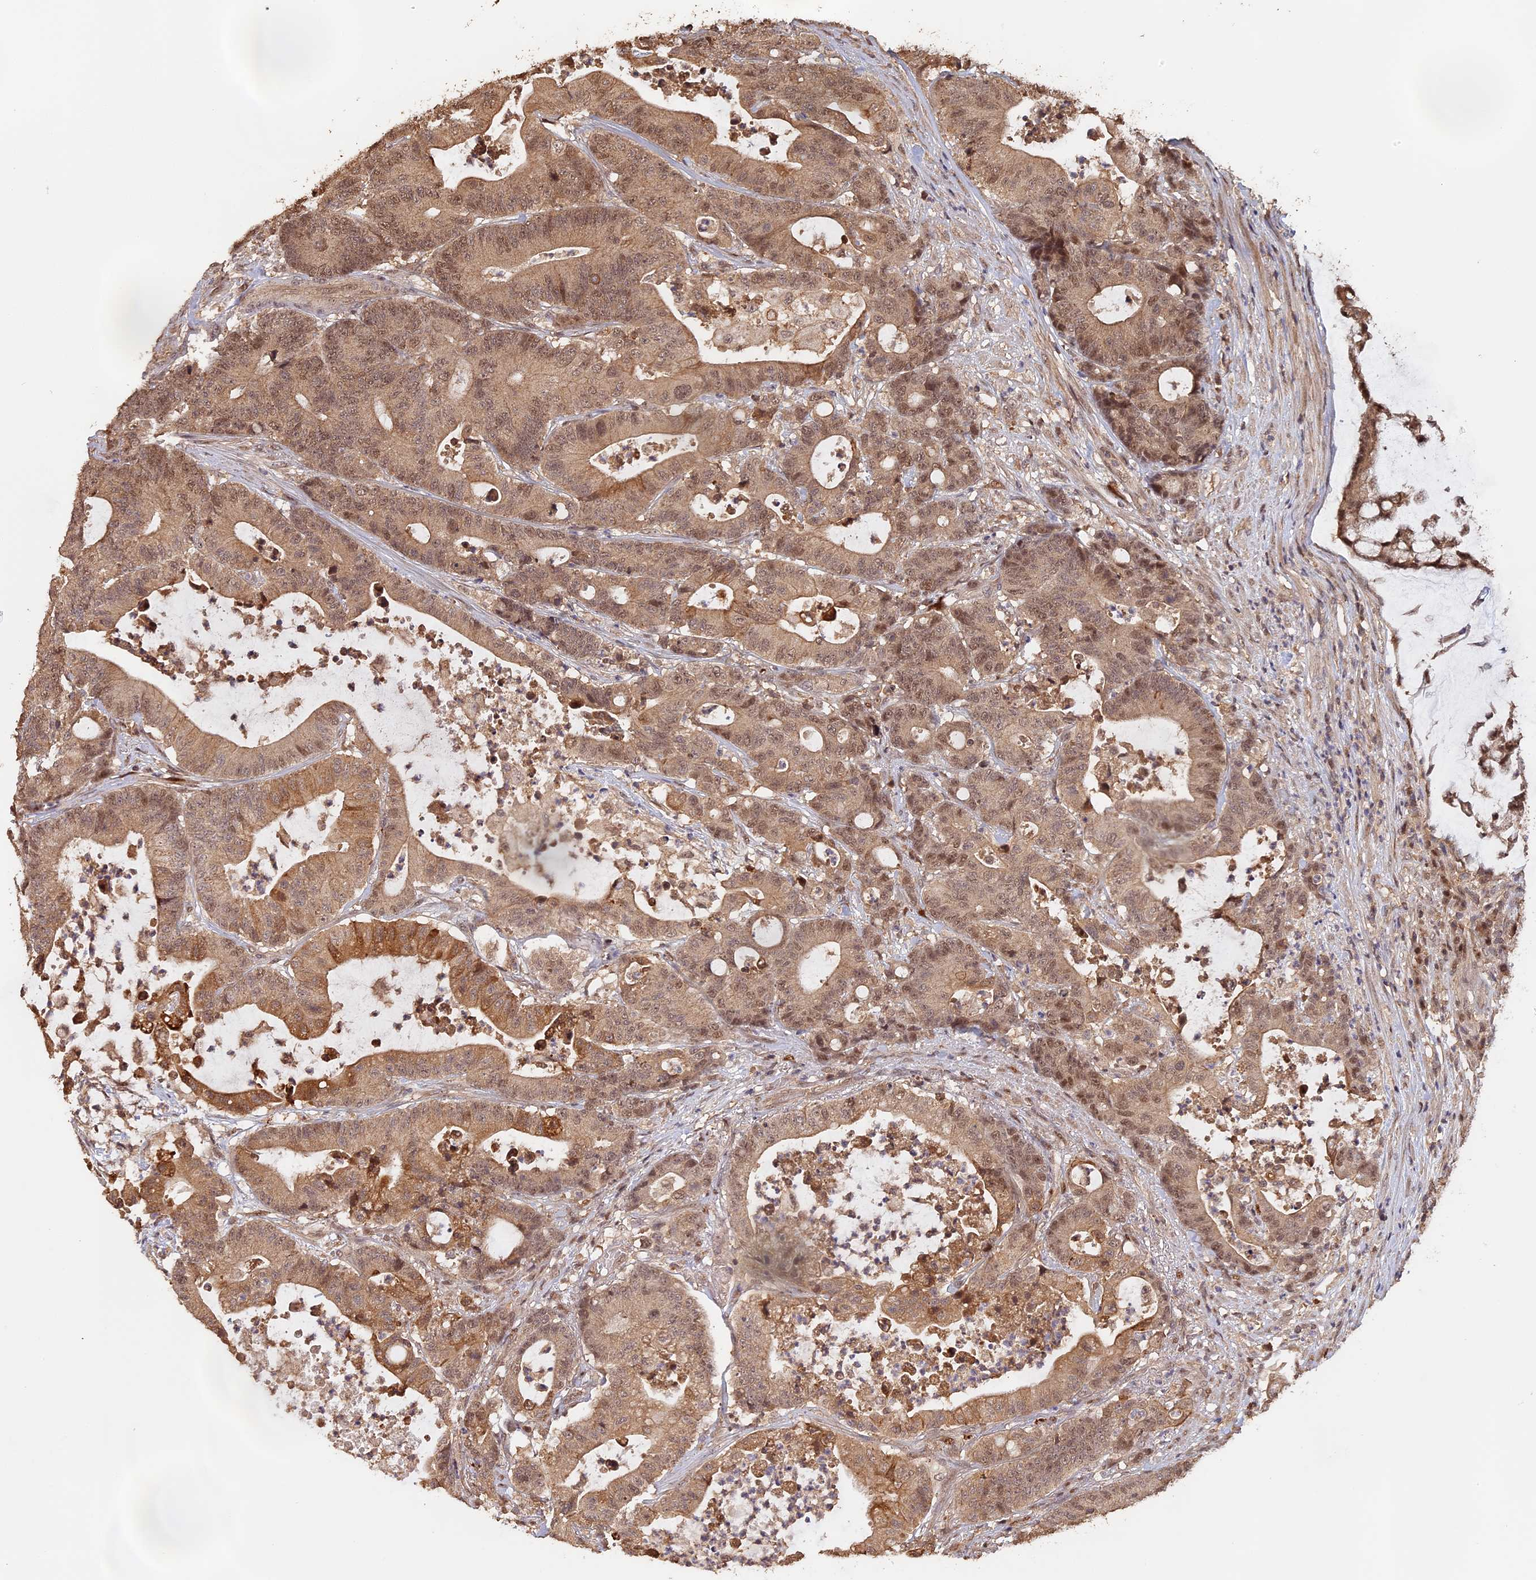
{"staining": {"intensity": "moderate", "quantity": ">75%", "location": "cytoplasmic/membranous,nuclear"}, "tissue": "colorectal cancer", "cell_type": "Tumor cells", "image_type": "cancer", "snomed": [{"axis": "morphology", "description": "Adenocarcinoma, NOS"}, {"axis": "topography", "description": "Colon"}], "caption": "About >75% of tumor cells in colorectal adenocarcinoma show moderate cytoplasmic/membranous and nuclear protein positivity as visualized by brown immunohistochemical staining.", "gene": "MYBL2", "patient": {"sex": "female", "age": 84}}